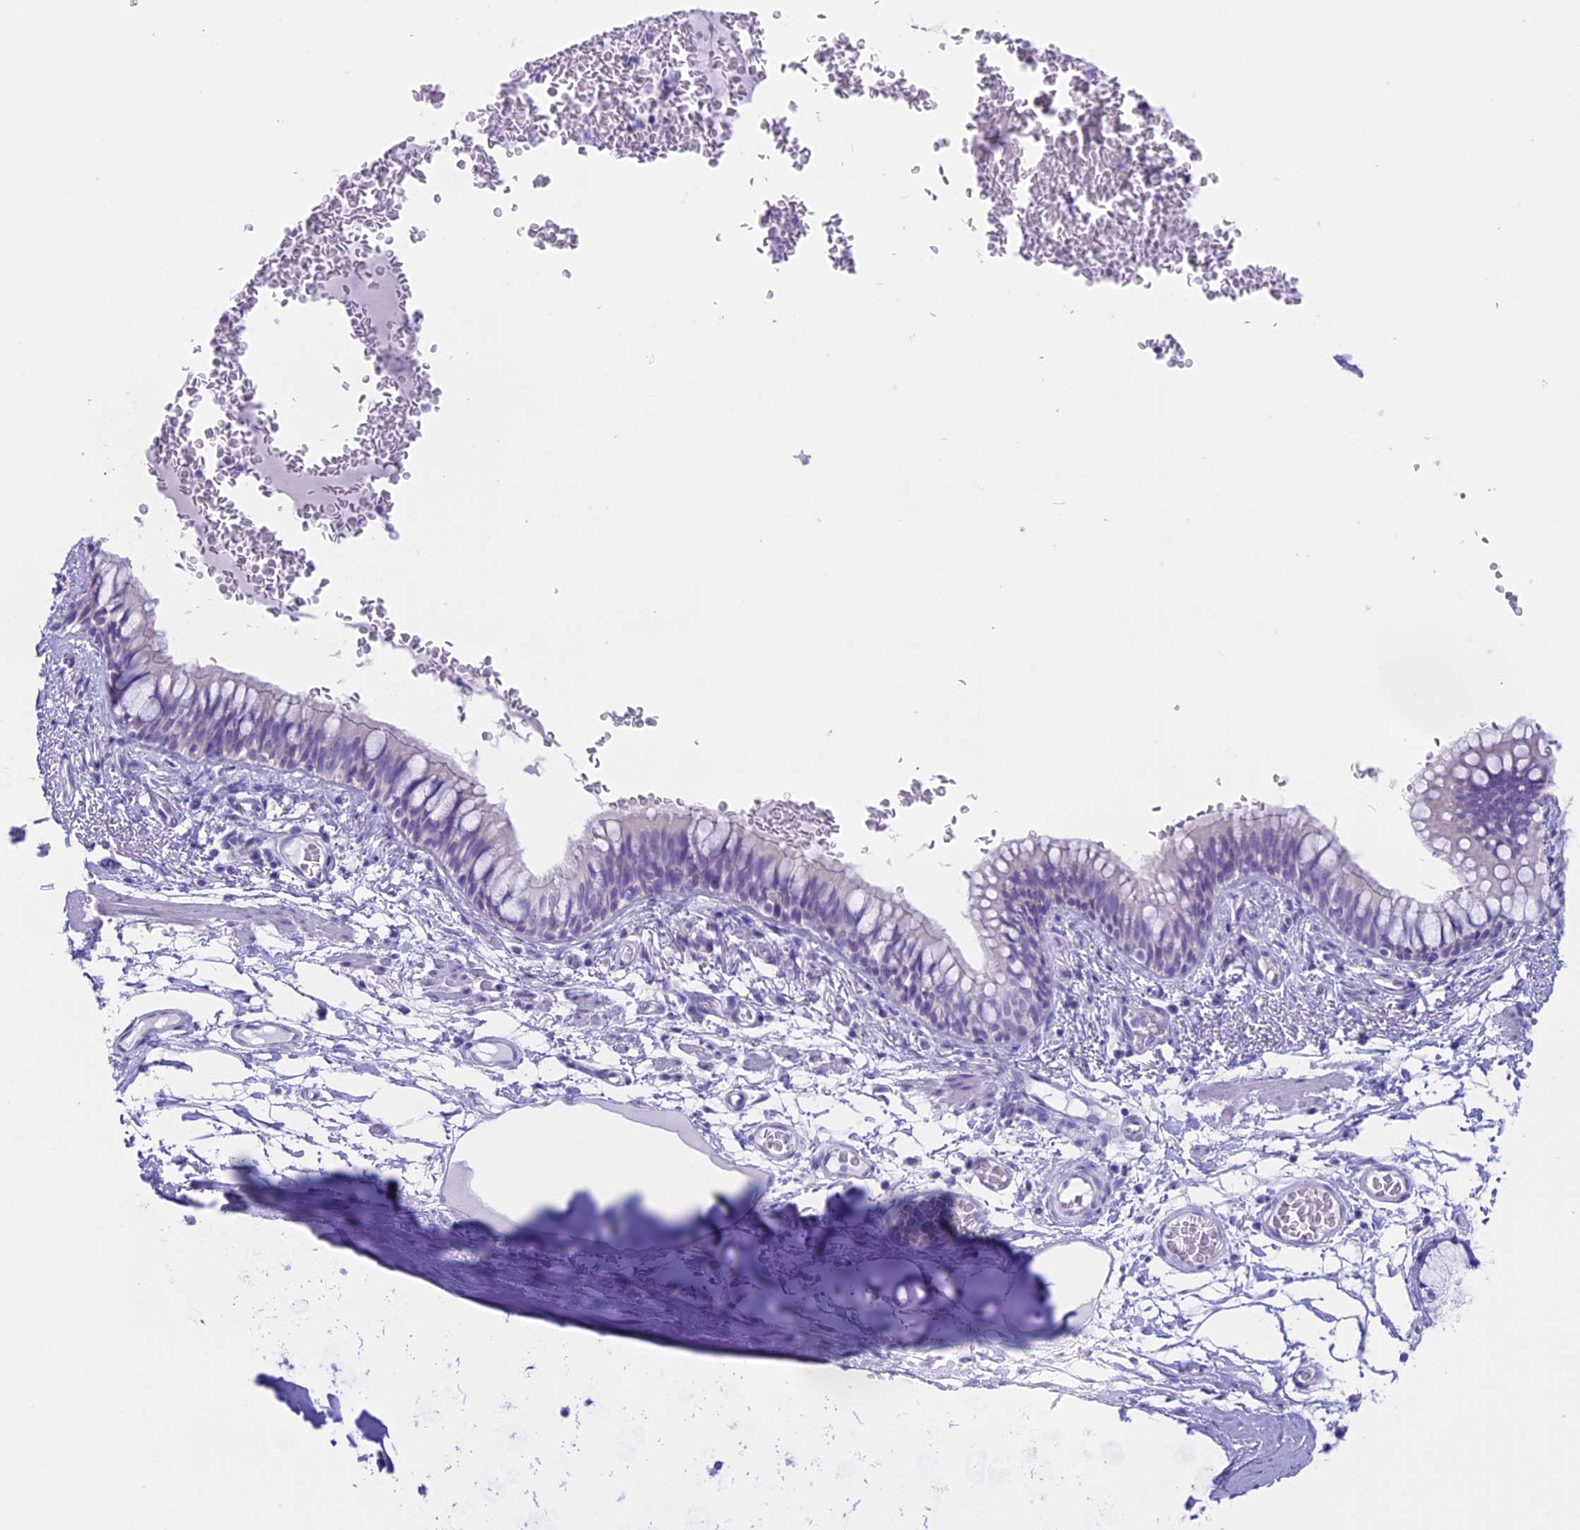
{"staining": {"intensity": "negative", "quantity": "none", "location": "none"}, "tissue": "bronchus", "cell_type": "Respiratory epithelial cells", "image_type": "normal", "snomed": [{"axis": "morphology", "description": "Normal tissue, NOS"}, {"axis": "topography", "description": "Cartilage tissue"}, {"axis": "topography", "description": "Bronchus"}], "caption": "DAB immunohistochemical staining of unremarkable human bronchus demonstrates no significant staining in respiratory epithelial cells.", "gene": "RP1", "patient": {"sex": "female", "age": 36}}